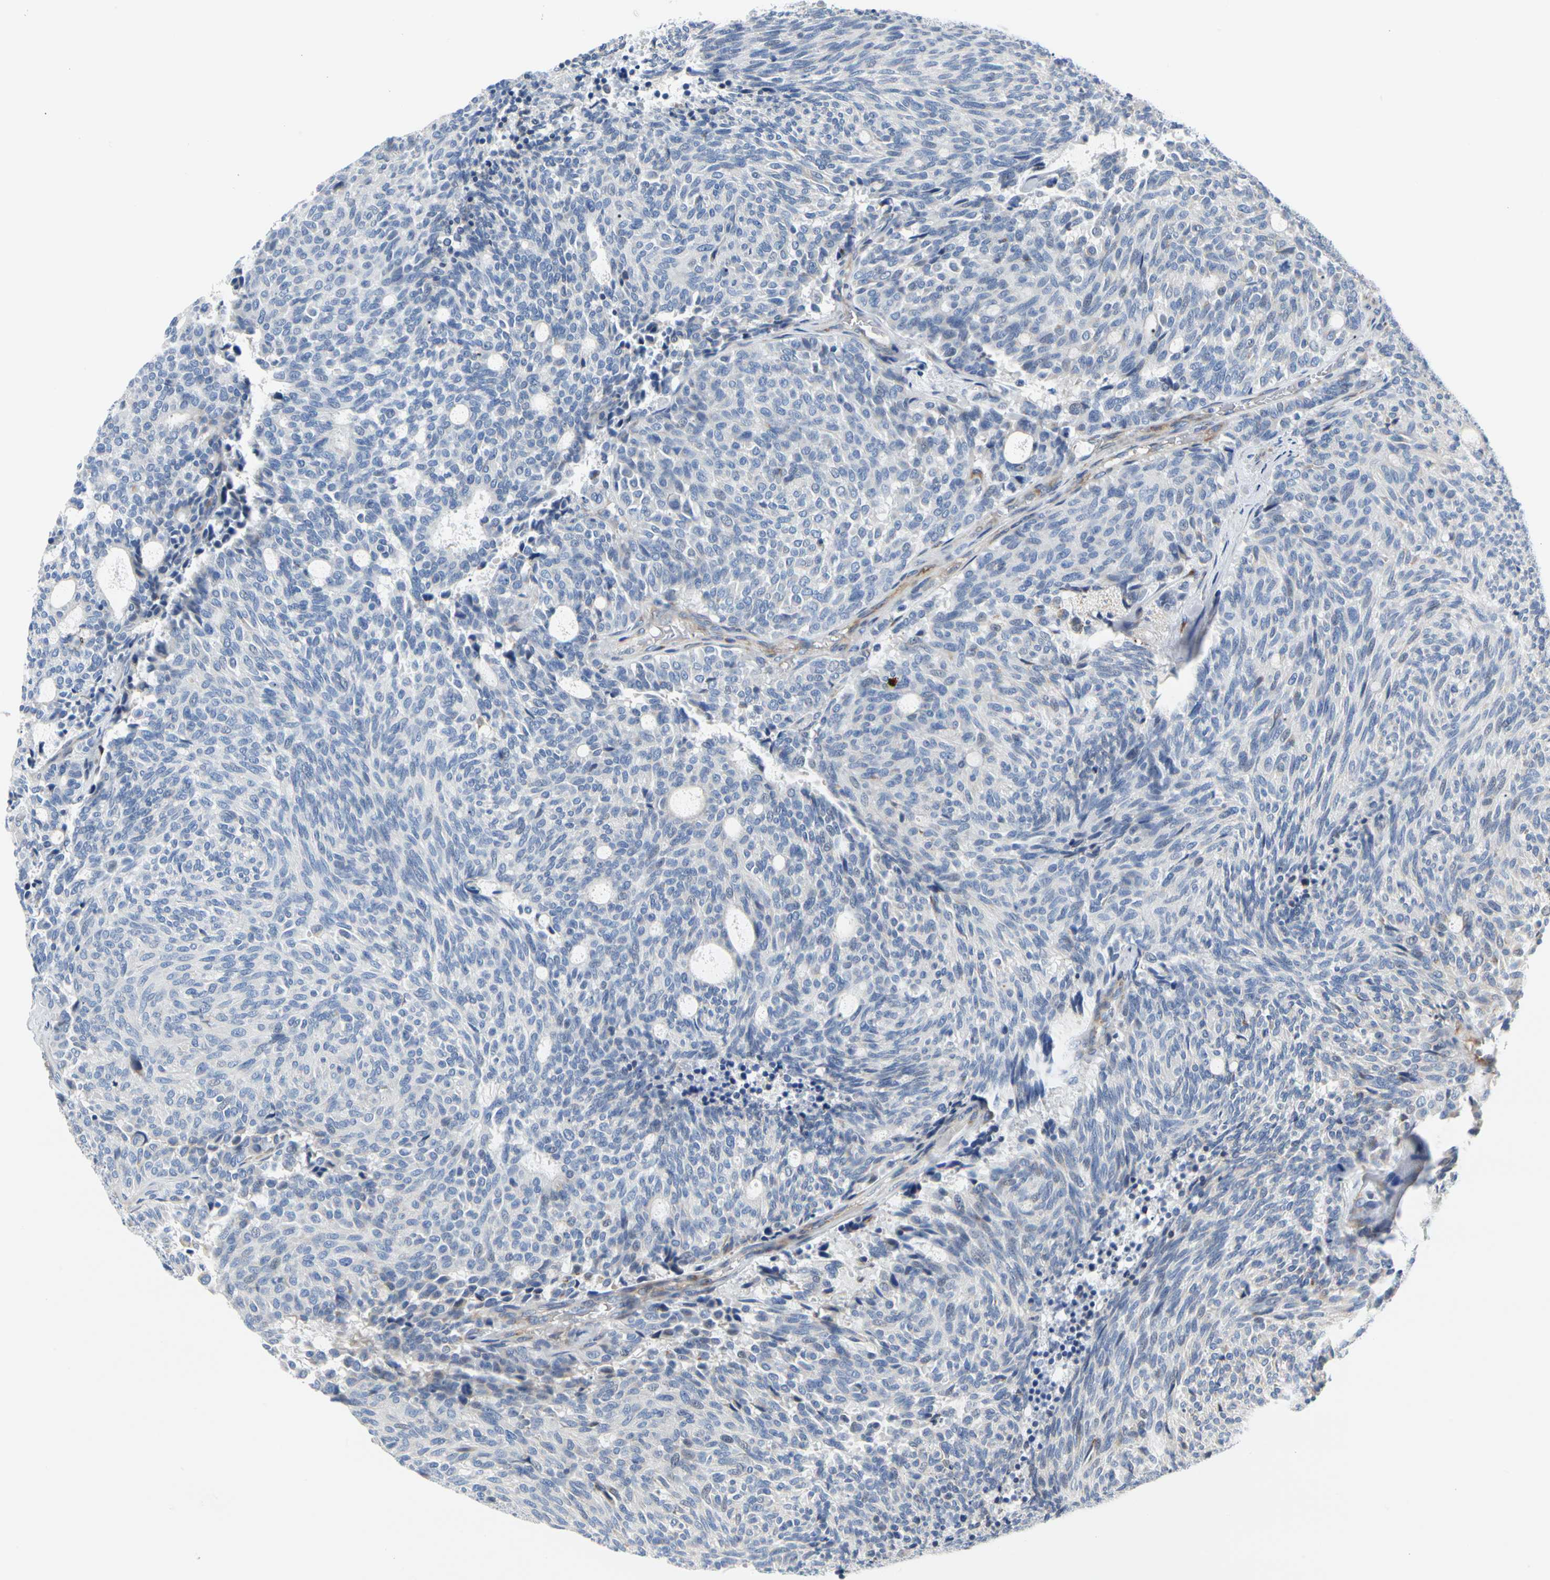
{"staining": {"intensity": "negative", "quantity": "none", "location": "none"}, "tissue": "carcinoid", "cell_type": "Tumor cells", "image_type": "cancer", "snomed": [{"axis": "morphology", "description": "Carcinoid, malignant, NOS"}, {"axis": "topography", "description": "Pancreas"}], "caption": "Carcinoid was stained to show a protein in brown. There is no significant staining in tumor cells. (Stains: DAB immunohistochemistry with hematoxylin counter stain, Microscopy: brightfield microscopy at high magnification).", "gene": "ZNF236", "patient": {"sex": "female", "age": 54}}